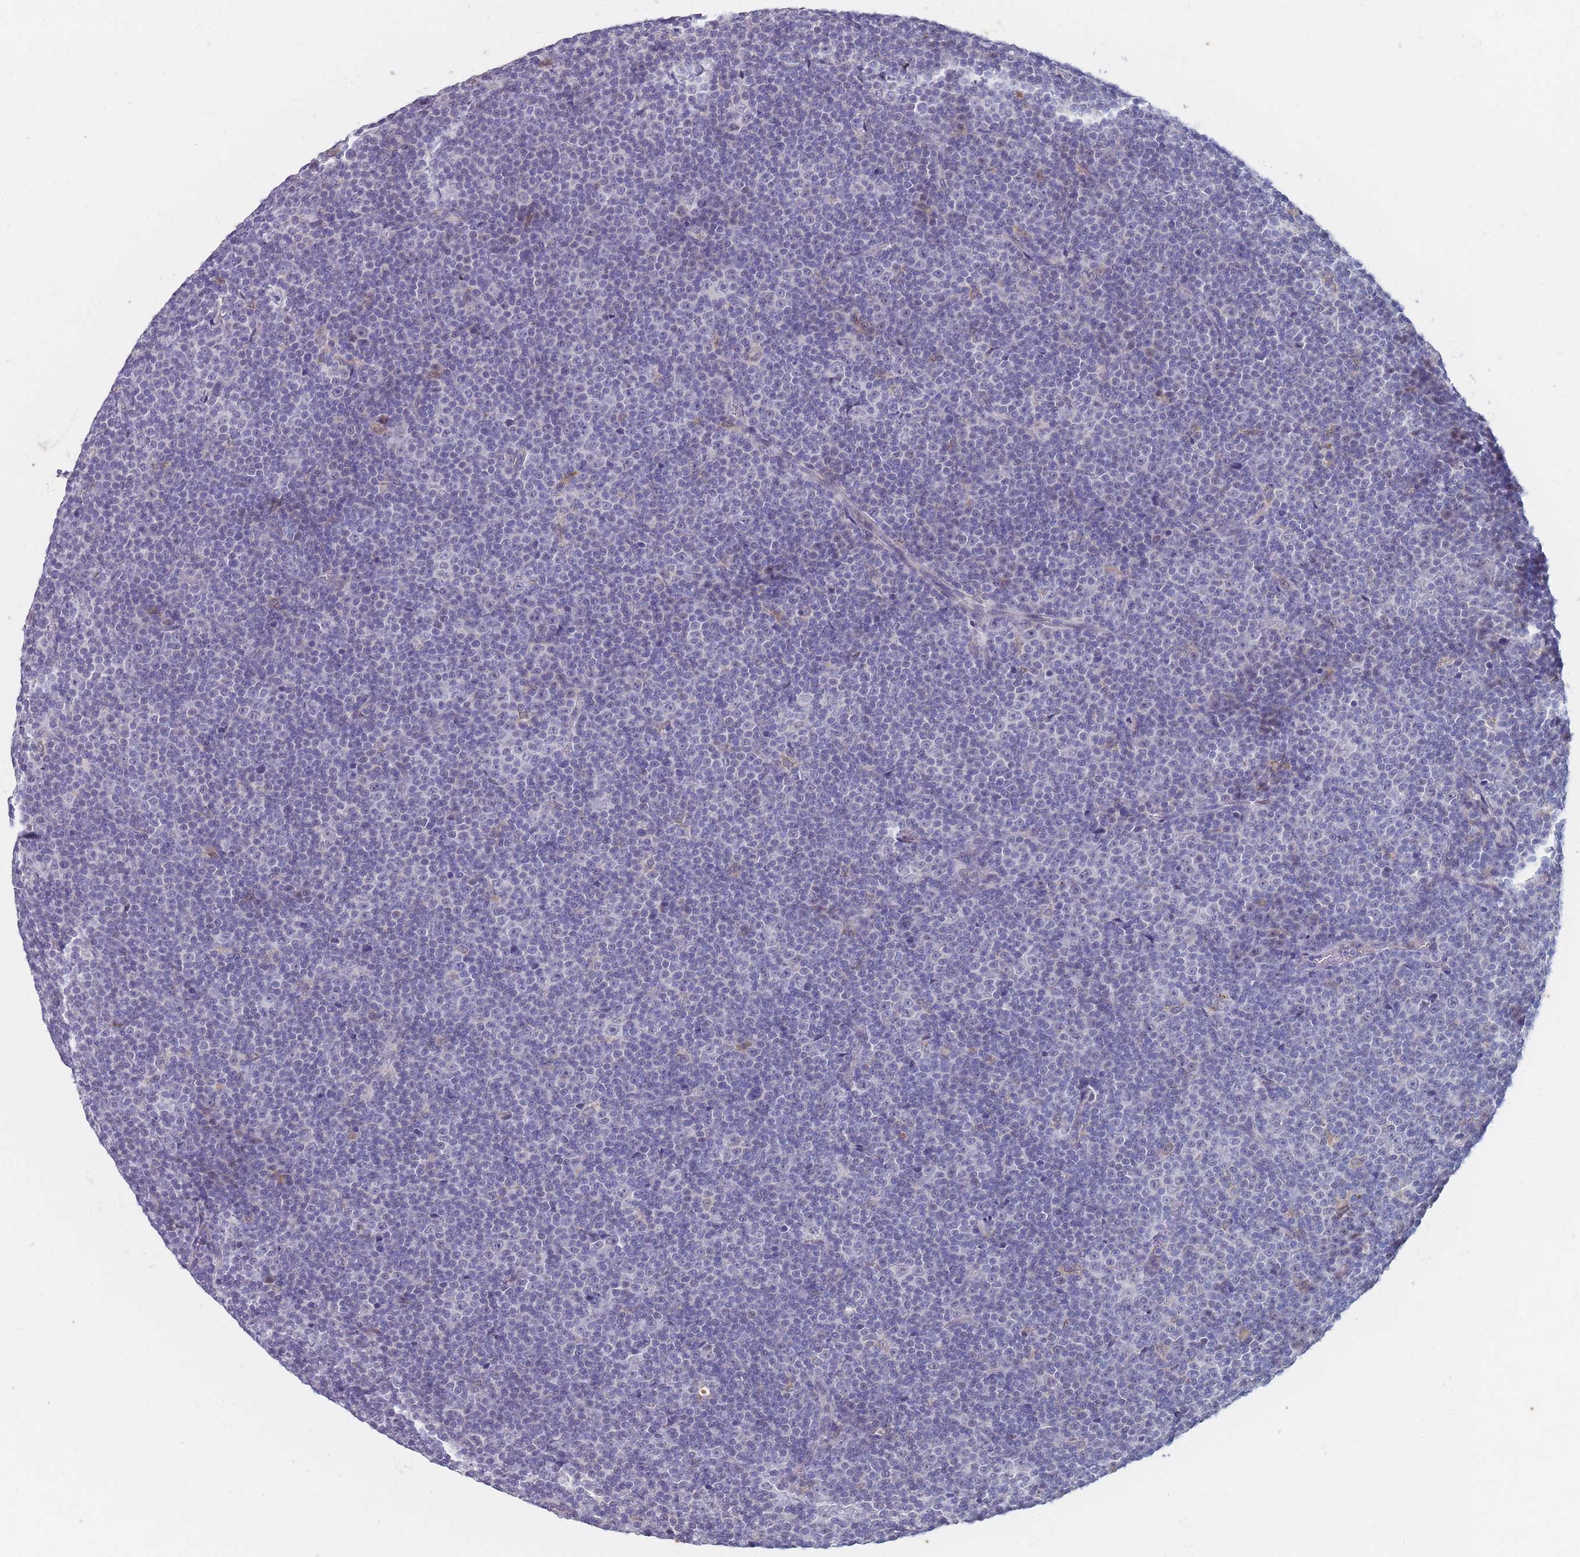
{"staining": {"intensity": "negative", "quantity": "none", "location": "none"}, "tissue": "lymphoma", "cell_type": "Tumor cells", "image_type": "cancer", "snomed": [{"axis": "morphology", "description": "Malignant lymphoma, non-Hodgkin's type, Low grade"}, {"axis": "topography", "description": "Lymph node"}], "caption": "An image of human lymphoma is negative for staining in tumor cells.", "gene": "TMED10", "patient": {"sex": "female", "age": 67}}